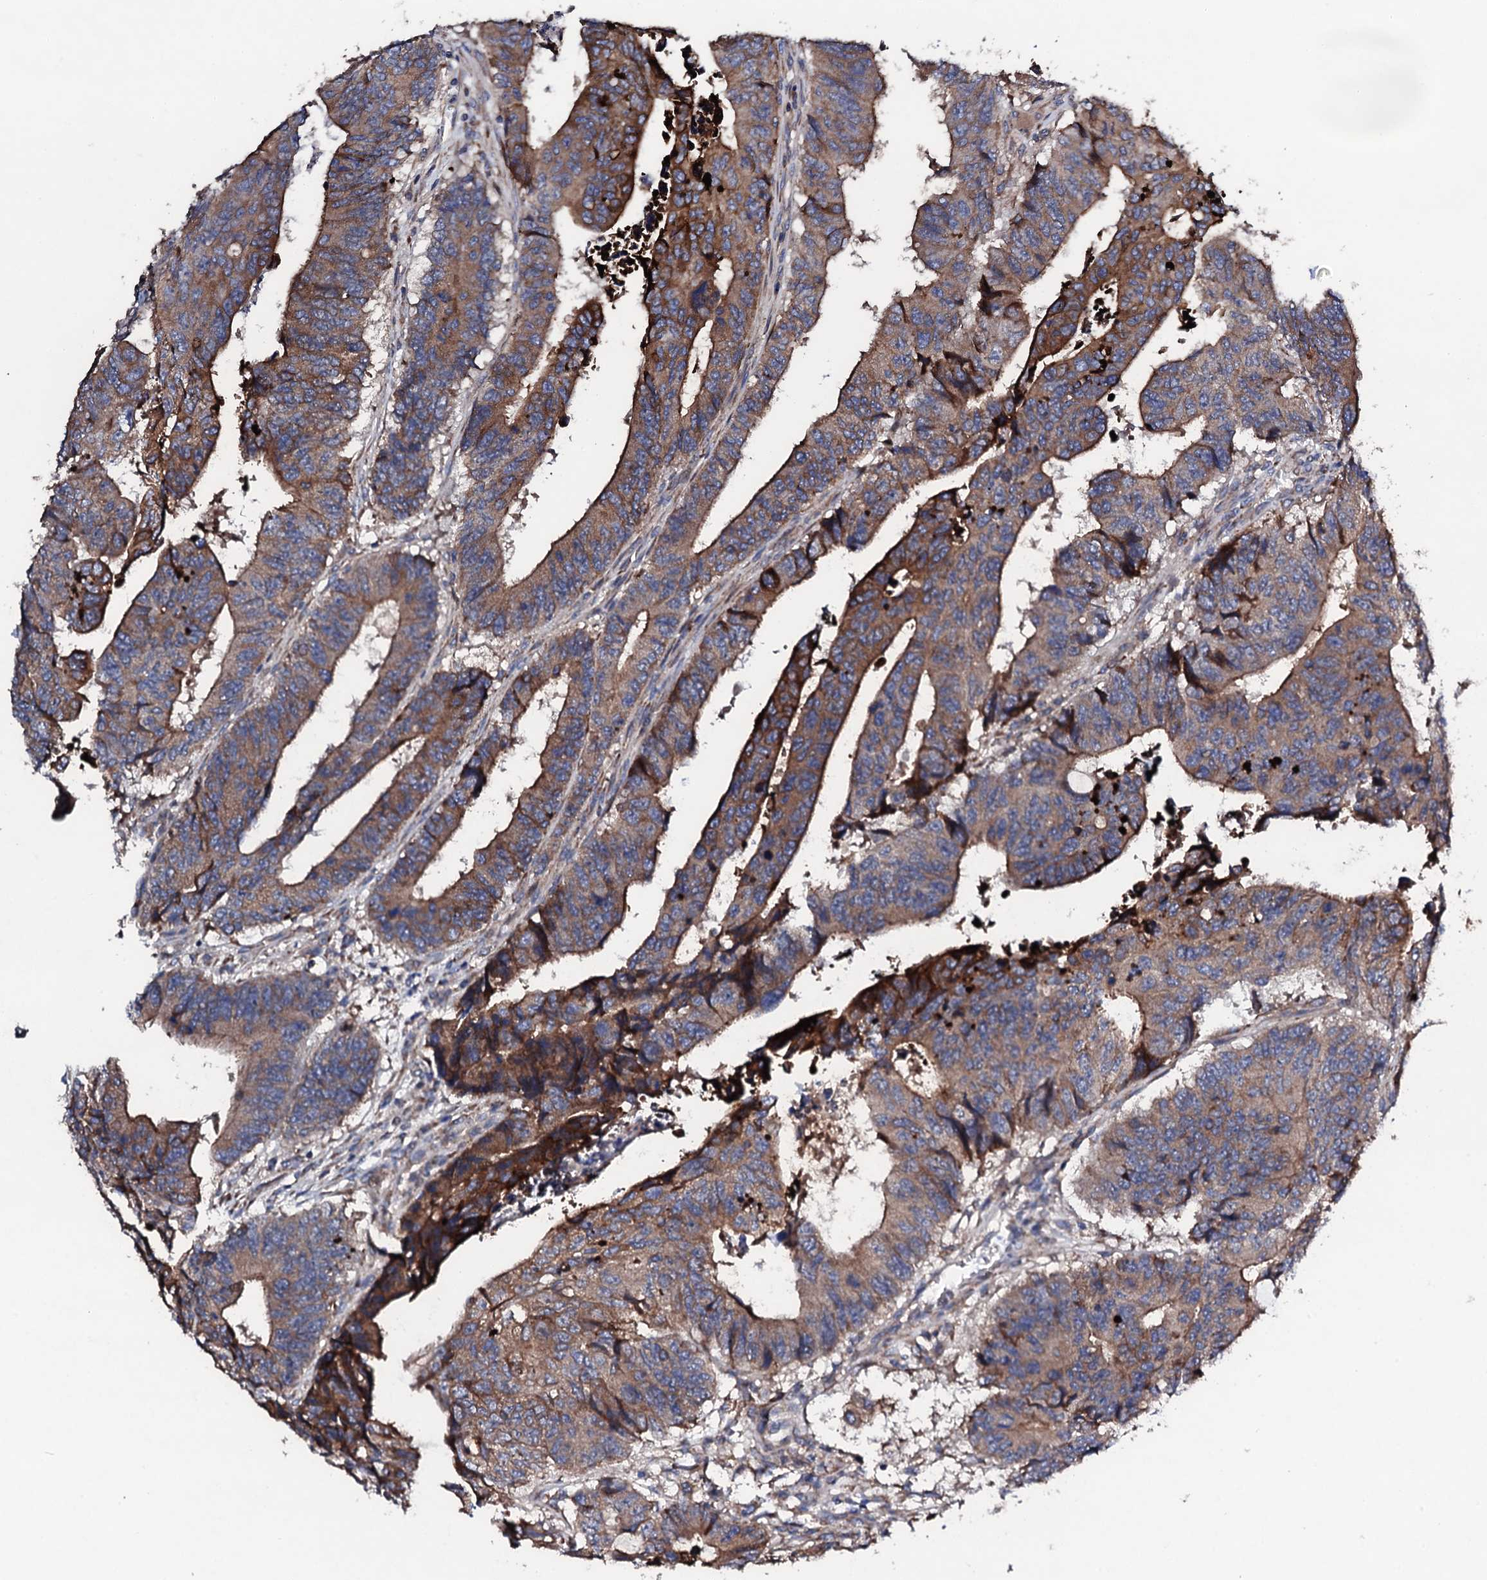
{"staining": {"intensity": "moderate", "quantity": ">75%", "location": "cytoplasmic/membranous"}, "tissue": "colorectal cancer", "cell_type": "Tumor cells", "image_type": "cancer", "snomed": [{"axis": "morphology", "description": "Adenocarcinoma, NOS"}, {"axis": "topography", "description": "Rectum"}], "caption": "Brown immunohistochemical staining in colorectal cancer (adenocarcinoma) reveals moderate cytoplasmic/membranous positivity in approximately >75% of tumor cells. (Stains: DAB (3,3'-diaminobenzidine) in brown, nuclei in blue, Microscopy: brightfield microscopy at high magnification).", "gene": "LIPT2", "patient": {"sex": "male", "age": 84}}